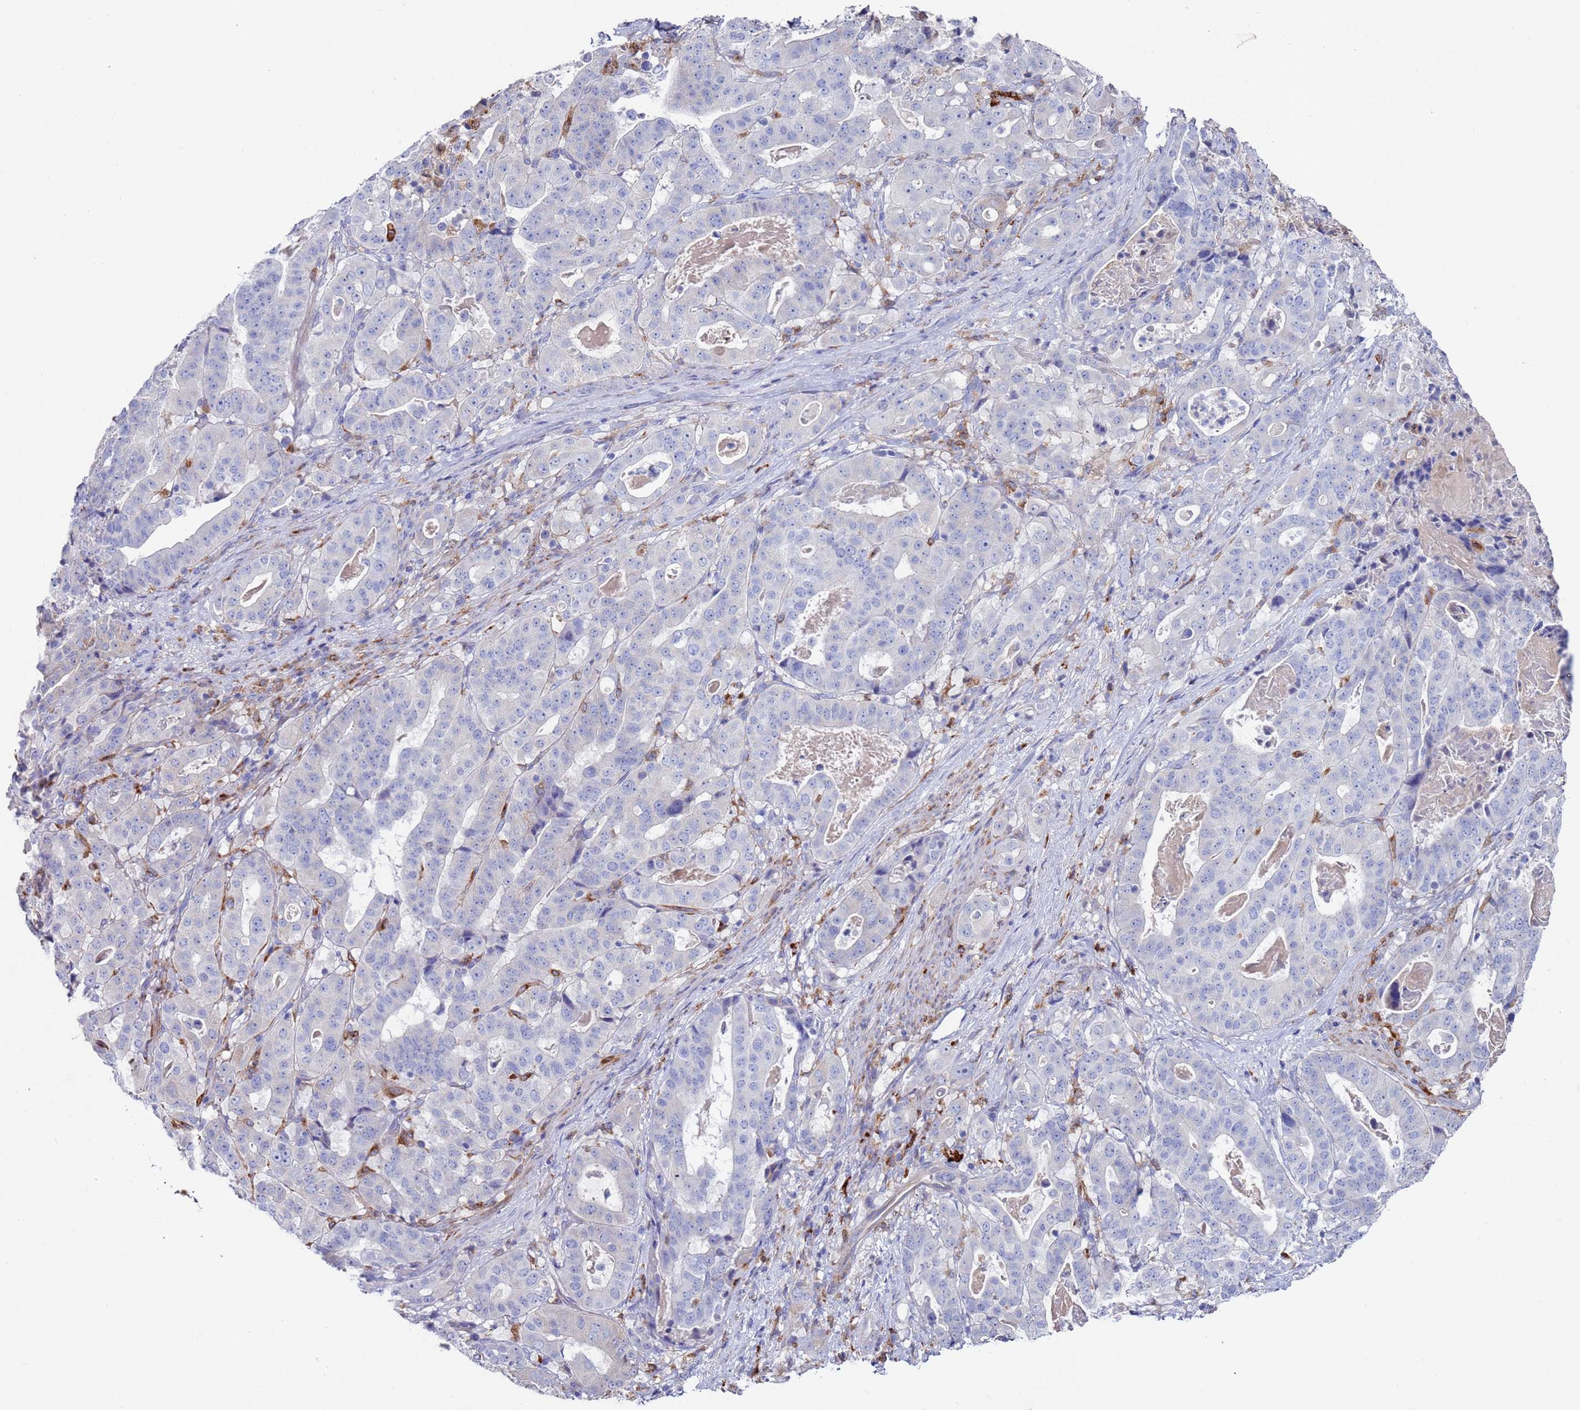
{"staining": {"intensity": "negative", "quantity": "none", "location": "none"}, "tissue": "stomach cancer", "cell_type": "Tumor cells", "image_type": "cancer", "snomed": [{"axis": "morphology", "description": "Adenocarcinoma, NOS"}, {"axis": "topography", "description": "Stomach"}], "caption": "Stomach adenocarcinoma was stained to show a protein in brown. There is no significant expression in tumor cells.", "gene": "GREB1L", "patient": {"sex": "male", "age": 48}}